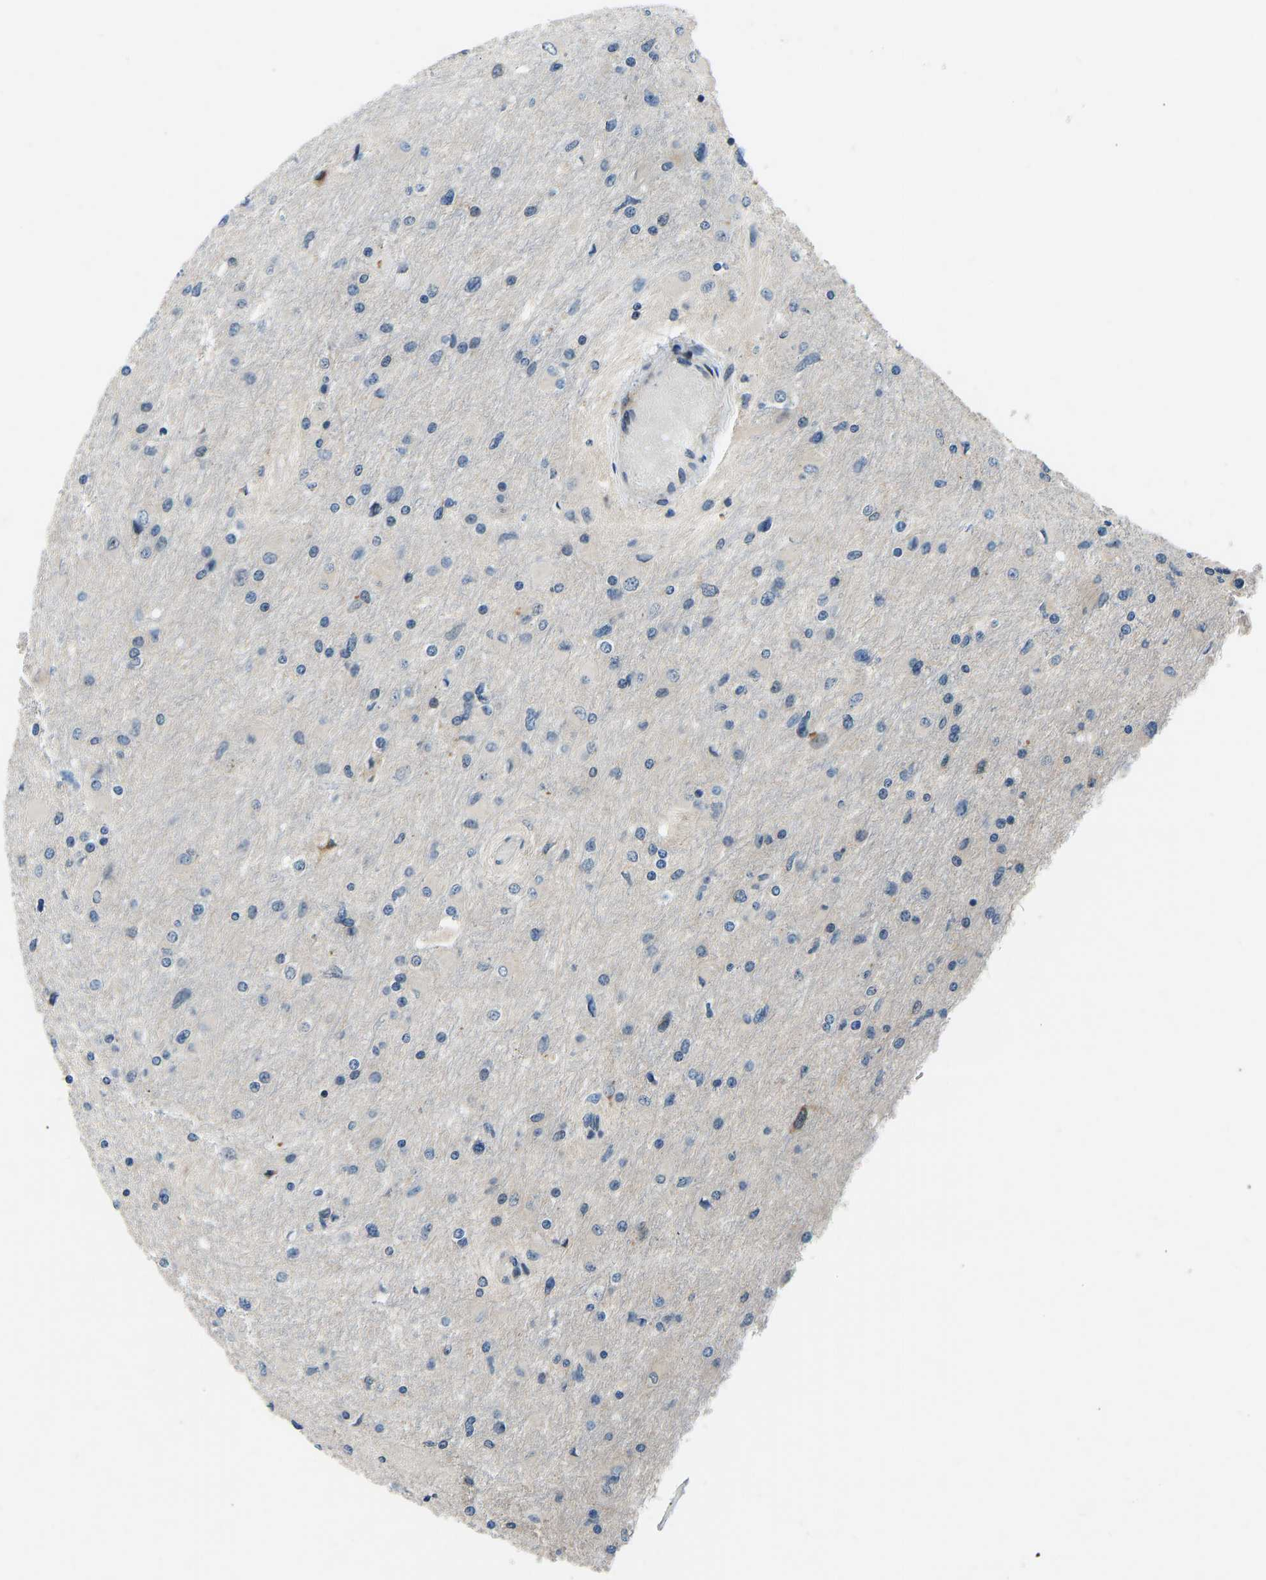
{"staining": {"intensity": "negative", "quantity": "none", "location": "none"}, "tissue": "glioma", "cell_type": "Tumor cells", "image_type": "cancer", "snomed": [{"axis": "morphology", "description": "Glioma, malignant, High grade"}, {"axis": "topography", "description": "Cerebral cortex"}], "caption": "Tumor cells are negative for protein expression in human high-grade glioma (malignant). (Stains: DAB immunohistochemistry with hematoxylin counter stain, Microscopy: brightfield microscopy at high magnification).", "gene": "RLIM", "patient": {"sex": "female", "age": 36}}